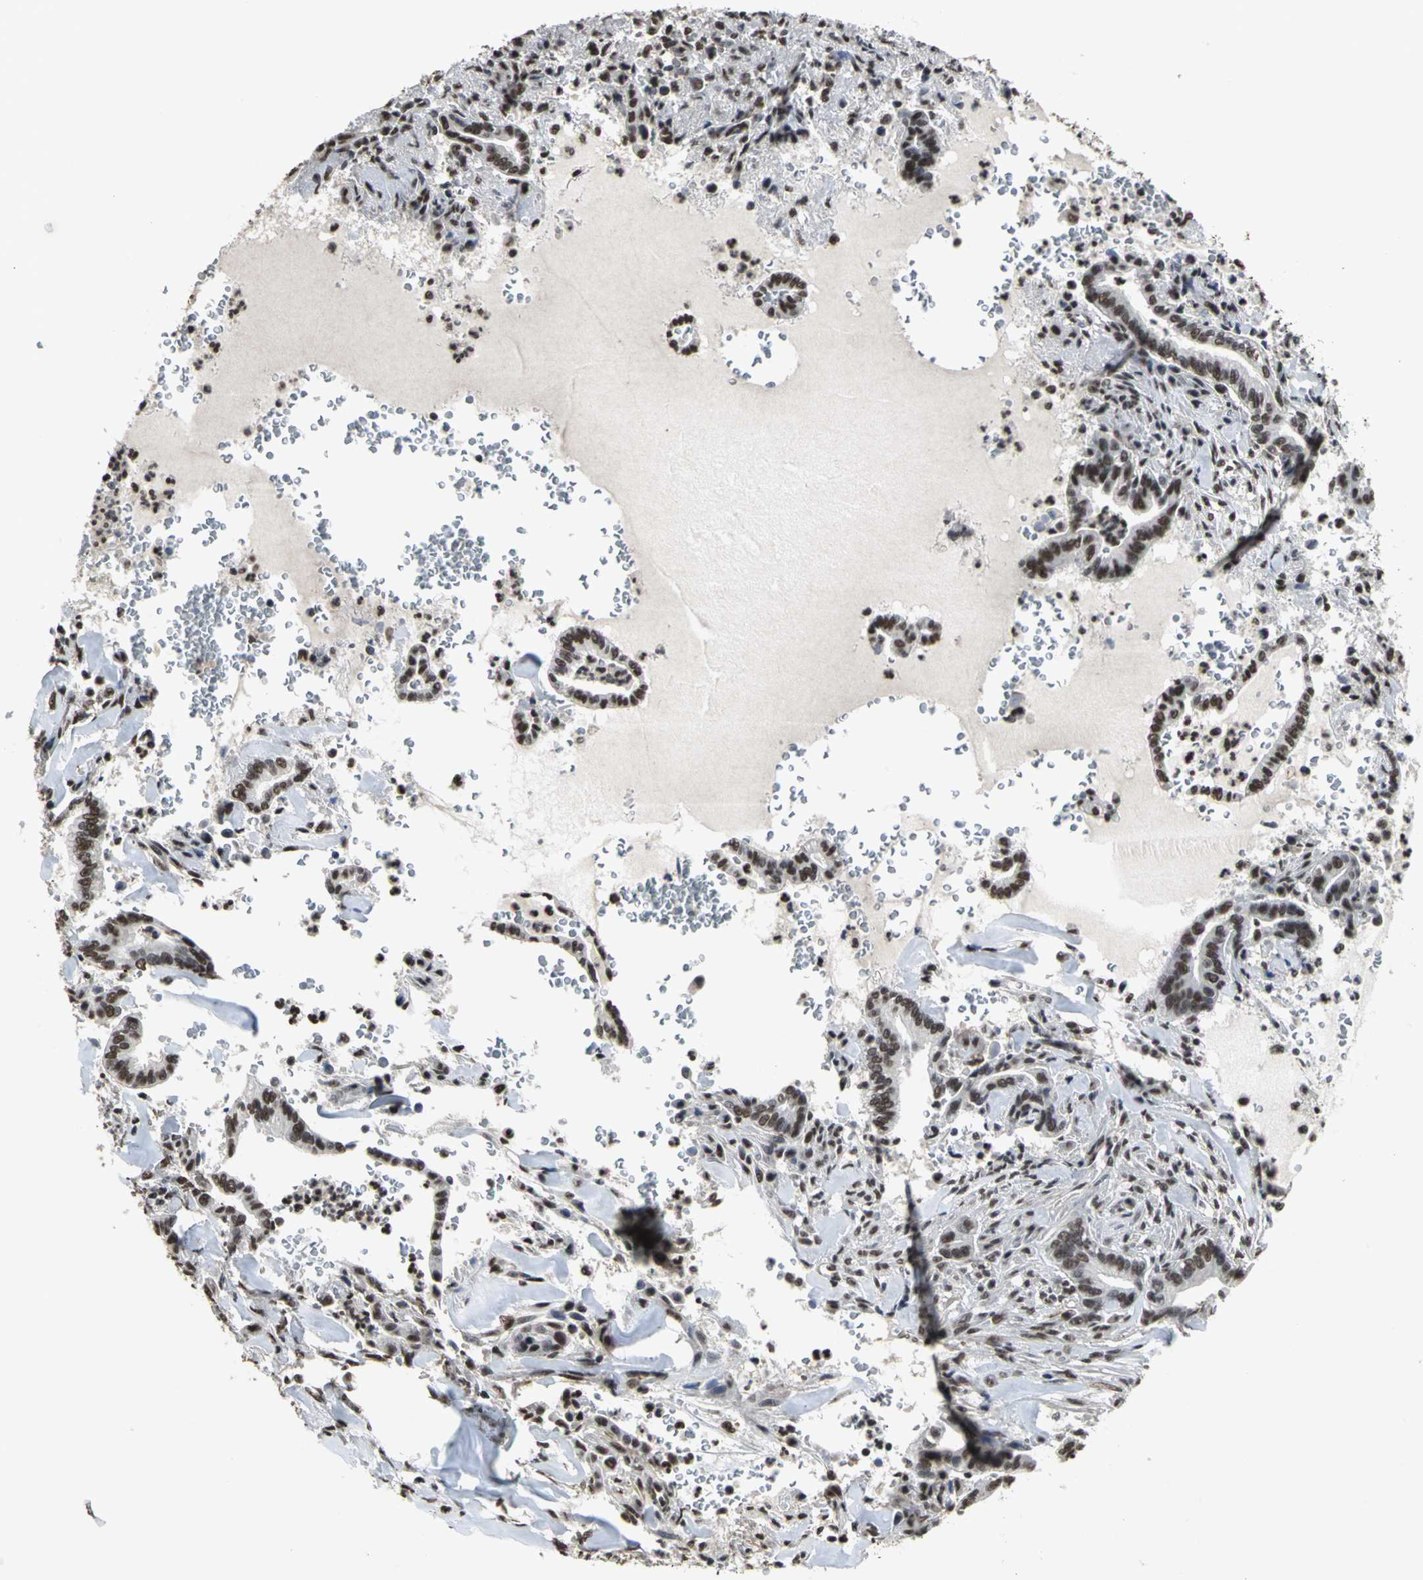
{"staining": {"intensity": "strong", "quantity": ">75%", "location": "nuclear"}, "tissue": "liver cancer", "cell_type": "Tumor cells", "image_type": "cancer", "snomed": [{"axis": "morphology", "description": "Cholangiocarcinoma"}, {"axis": "topography", "description": "Liver"}], "caption": "Tumor cells exhibit strong nuclear expression in about >75% of cells in cholangiocarcinoma (liver).", "gene": "CCDC88C", "patient": {"sex": "female", "age": 67}}